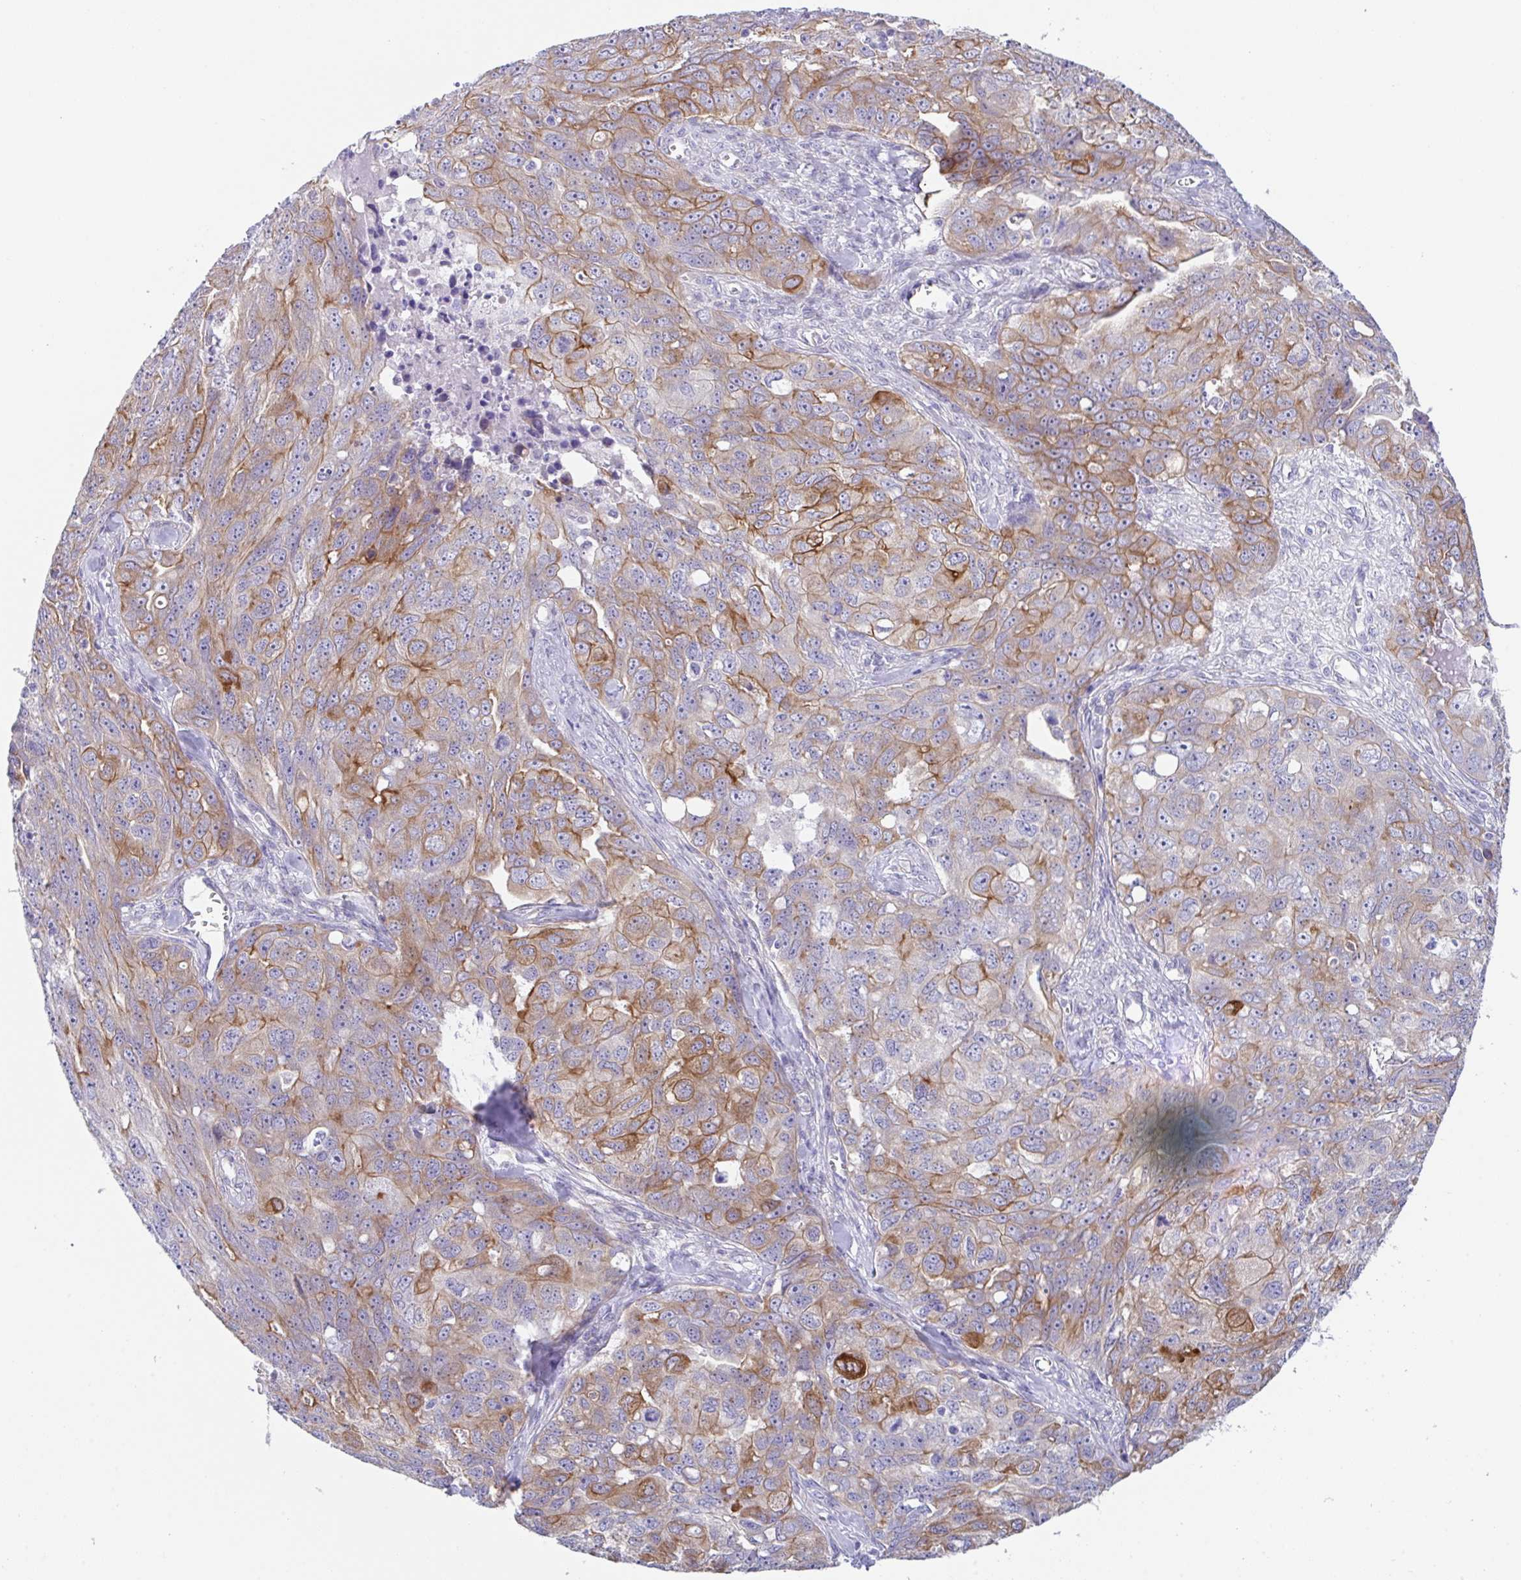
{"staining": {"intensity": "moderate", "quantity": "25%-75%", "location": "cytoplasmic/membranous"}, "tissue": "ovarian cancer", "cell_type": "Tumor cells", "image_type": "cancer", "snomed": [{"axis": "morphology", "description": "Carcinoma, endometroid"}, {"axis": "topography", "description": "Ovary"}], "caption": "This is an image of immunohistochemistry staining of ovarian cancer (endometroid carcinoma), which shows moderate staining in the cytoplasmic/membranous of tumor cells.", "gene": "TRAF4", "patient": {"sex": "female", "age": 70}}